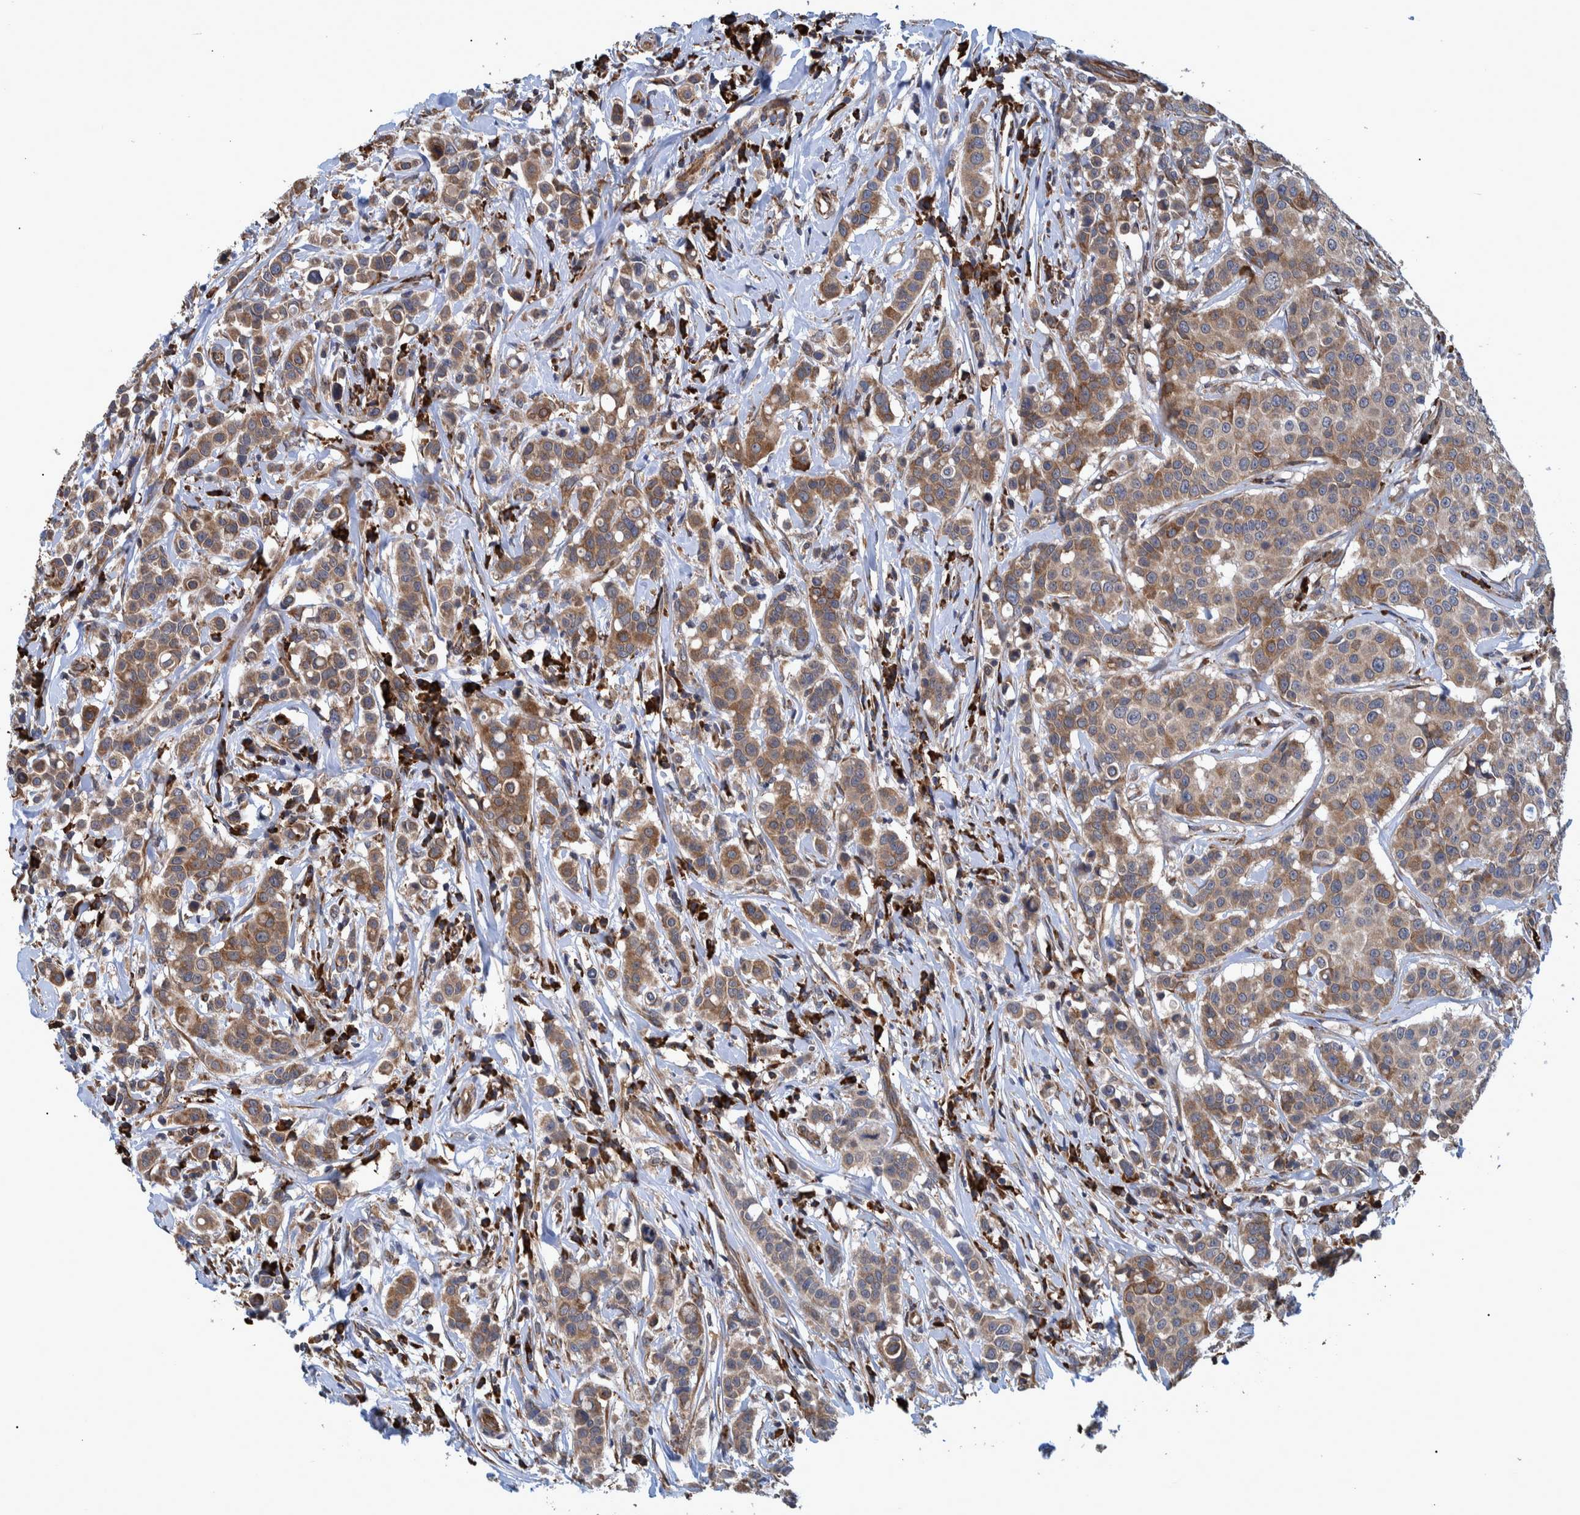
{"staining": {"intensity": "moderate", "quantity": ">75%", "location": "cytoplasmic/membranous"}, "tissue": "breast cancer", "cell_type": "Tumor cells", "image_type": "cancer", "snomed": [{"axis": "morphology", "description": "Duct carcinoma"}, {"axis": "topography", "description": "Breast"}], "caption": "A brown stain shows moderate cytoplasmic/membranous staining of a protein in invasive ductal carcinoma (breast) tumor cells.", "gene": "SPAG5", "patient": {"sex": "female", "age": 27}}